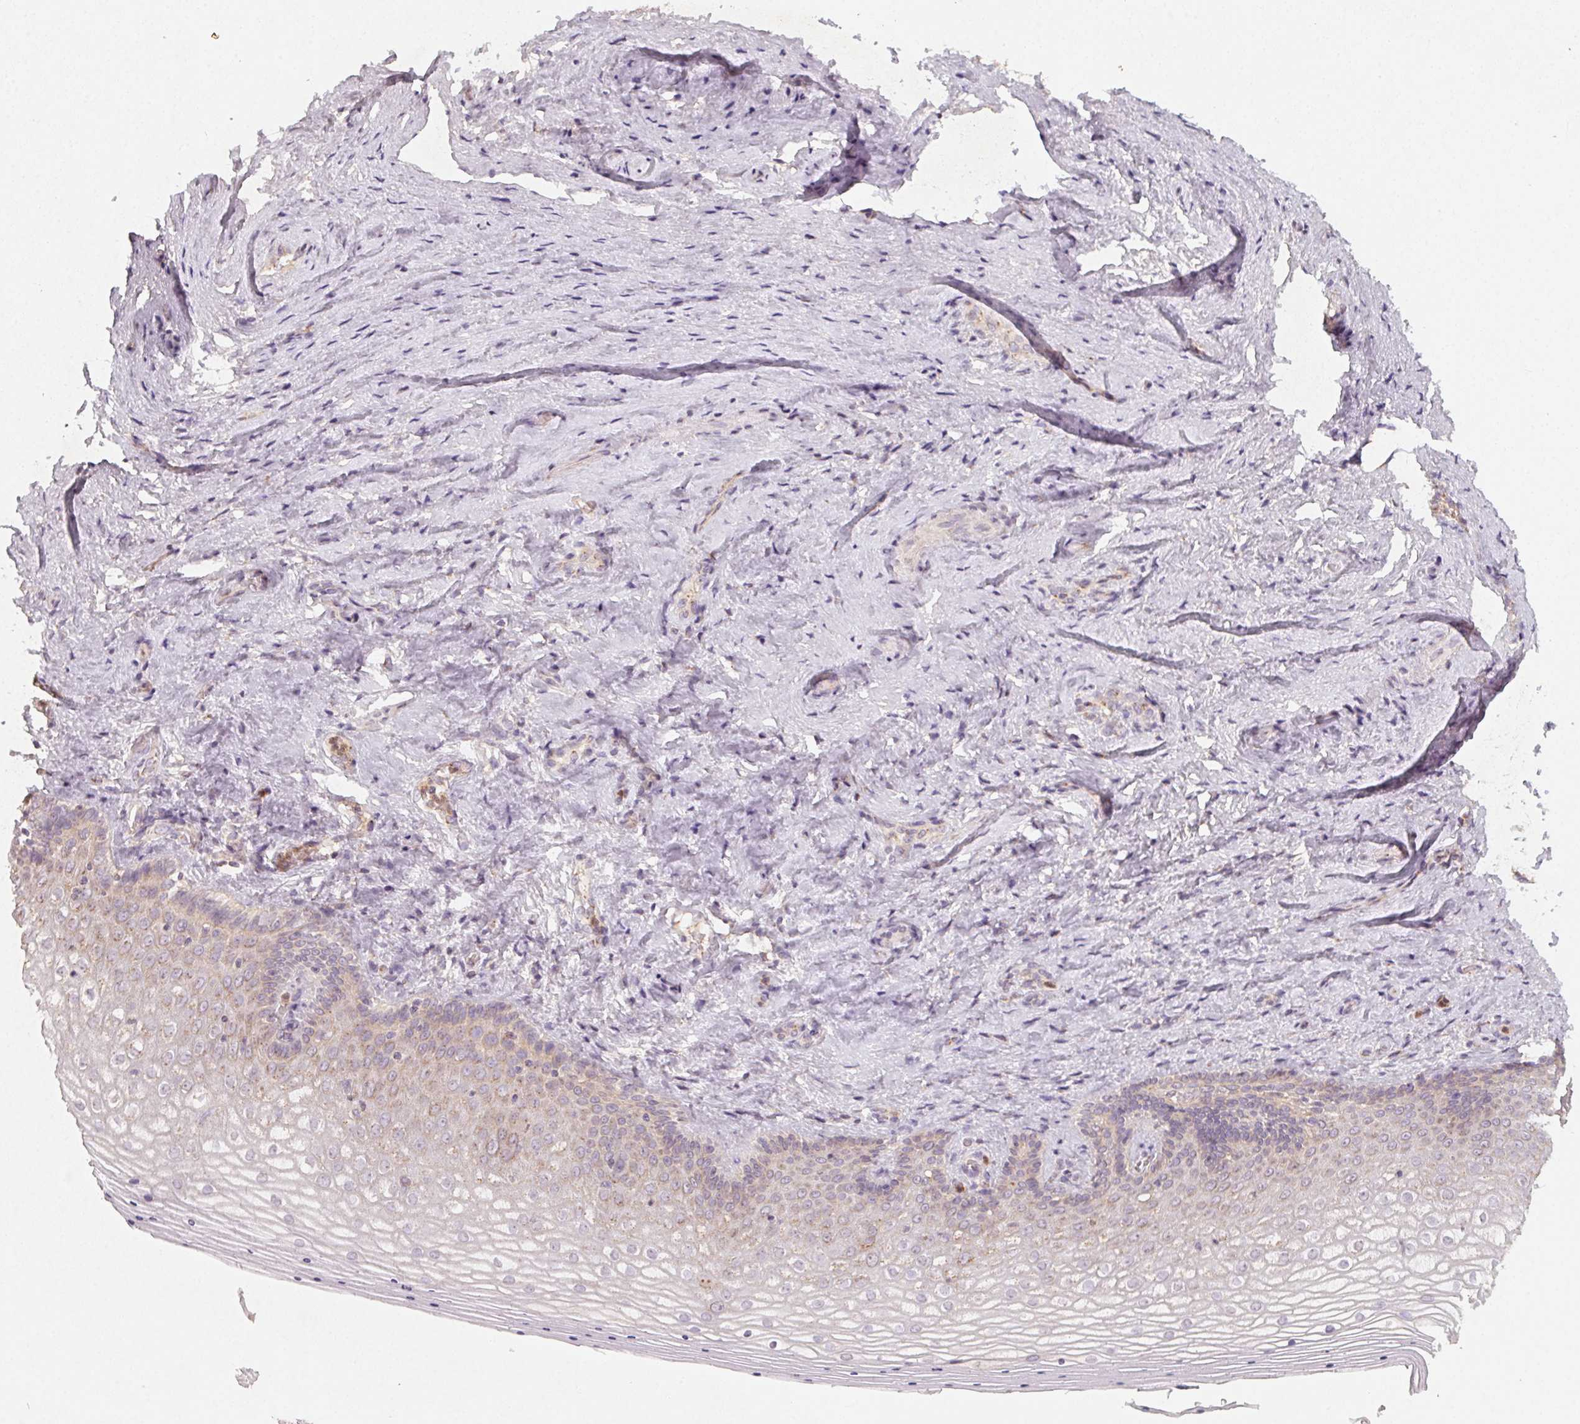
{"staining": {"intensity": "weak", "quantity": "25%-75%", "location": "cytoplasmic/membranous"}, "tissue": "vagina", "cell_type": "Squamous epithelial cells", "image_type": "normal", "snomed": [{"axis": "morphology", "description": "Normal tissue, NOS"}, {"axis": "topography", "description": "Vagina"}], "caption": "Immunohistochemistry (DAB) staining of unremarkable vagina reveals weak cytoplasmic/membranous protein staining in about 25%-75% of squamous epithelial cells.", "gene": "AP1S1", "patient": {"sex": "female", "age": 42}}